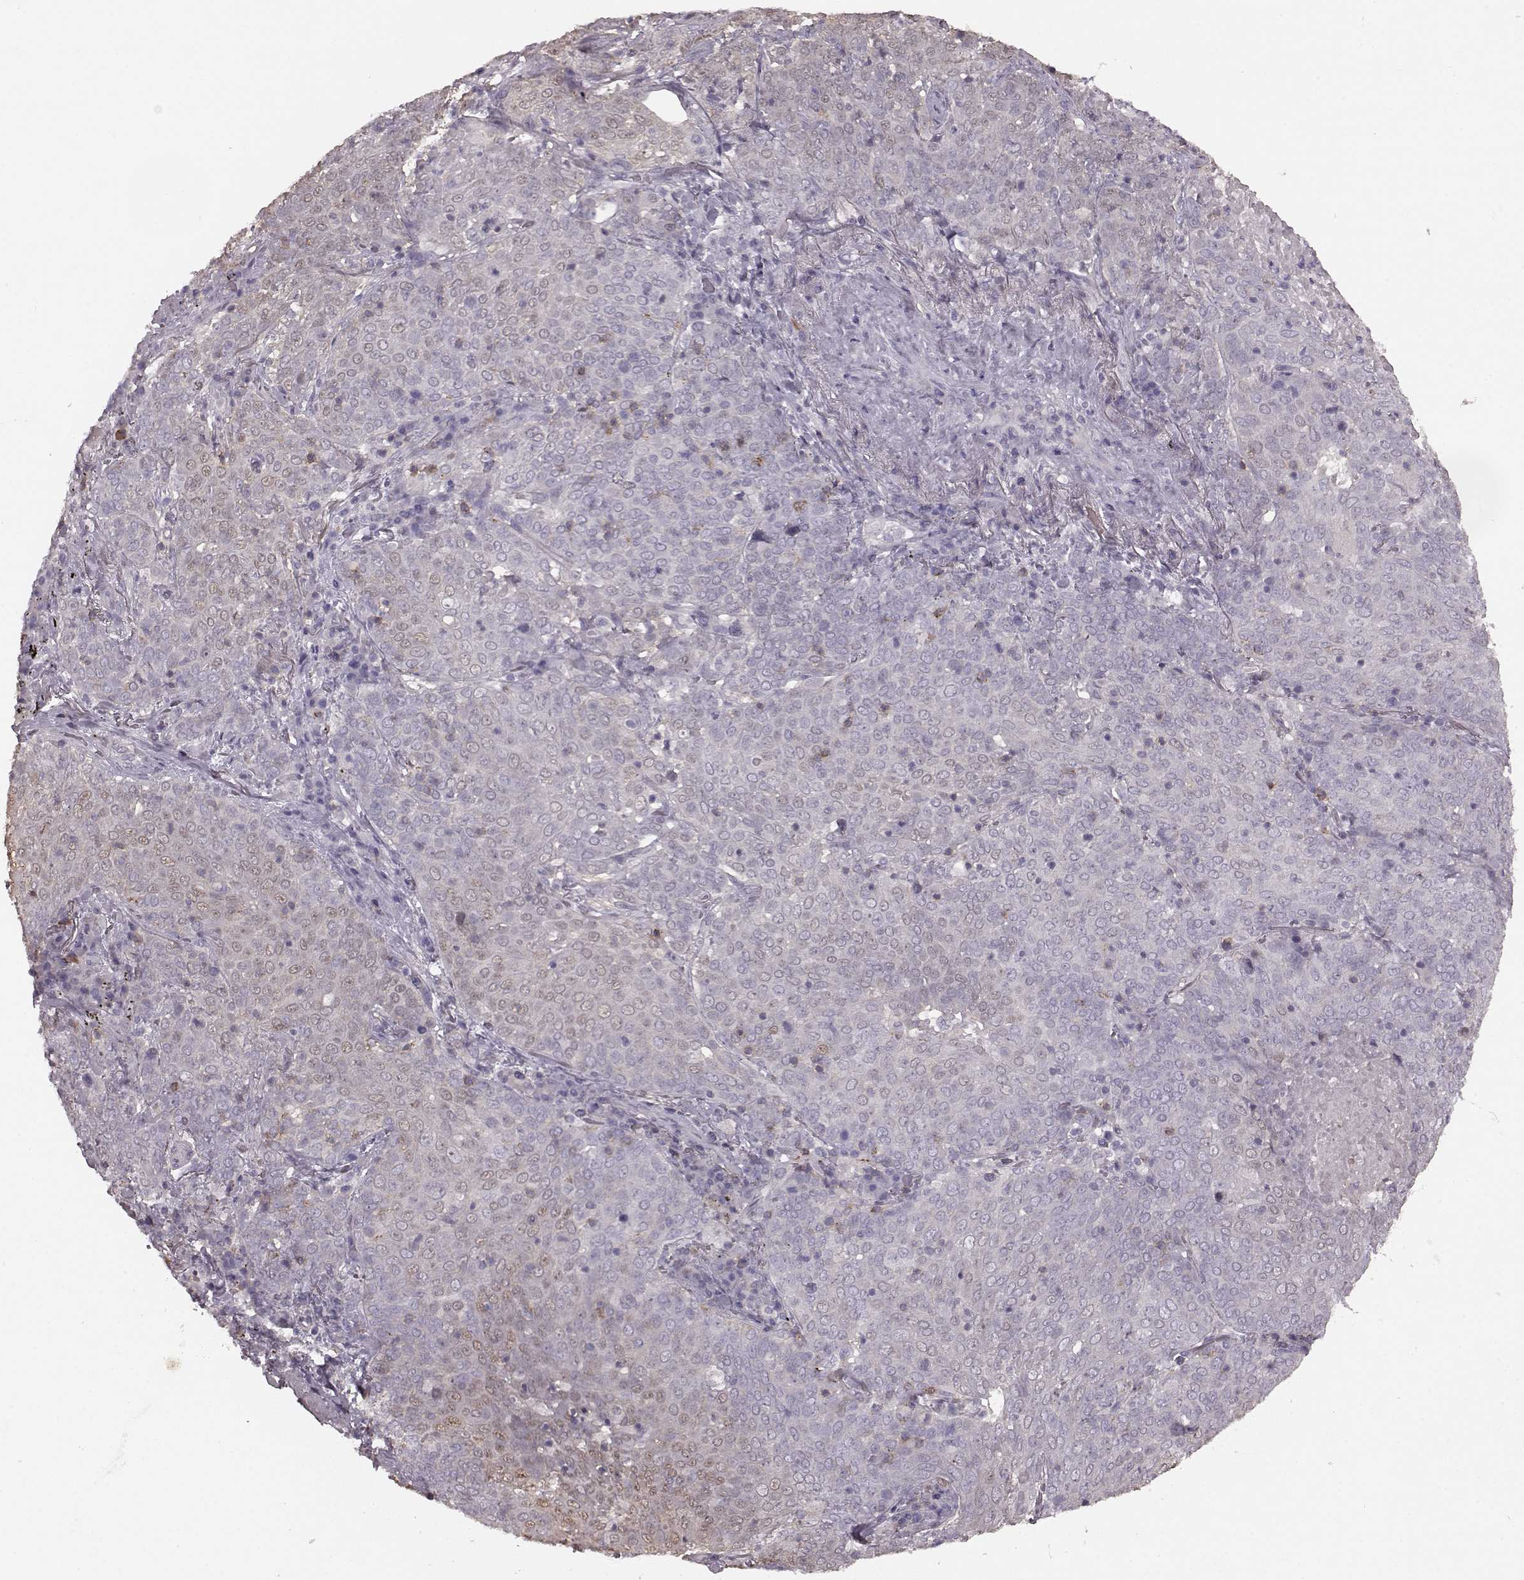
{"staining": {"intensity": "weak", "quantity": "<25%", "location": "nuclear"}, "tissue": "lung cancer", "cell_type": "Tumor cells", "image_type": "cancer", "snomed": [{"axis": "morphology", "description": "Squamous cell carcinoma, NOS"}, {"axis": "topography", "description": "Lung"}], "caption": "Tumor cells are negative for brown protein staining in squamous cell carcinoma (lung).", "gene": "PDCD1", "patient": {"sex": "male", "age": 82}}